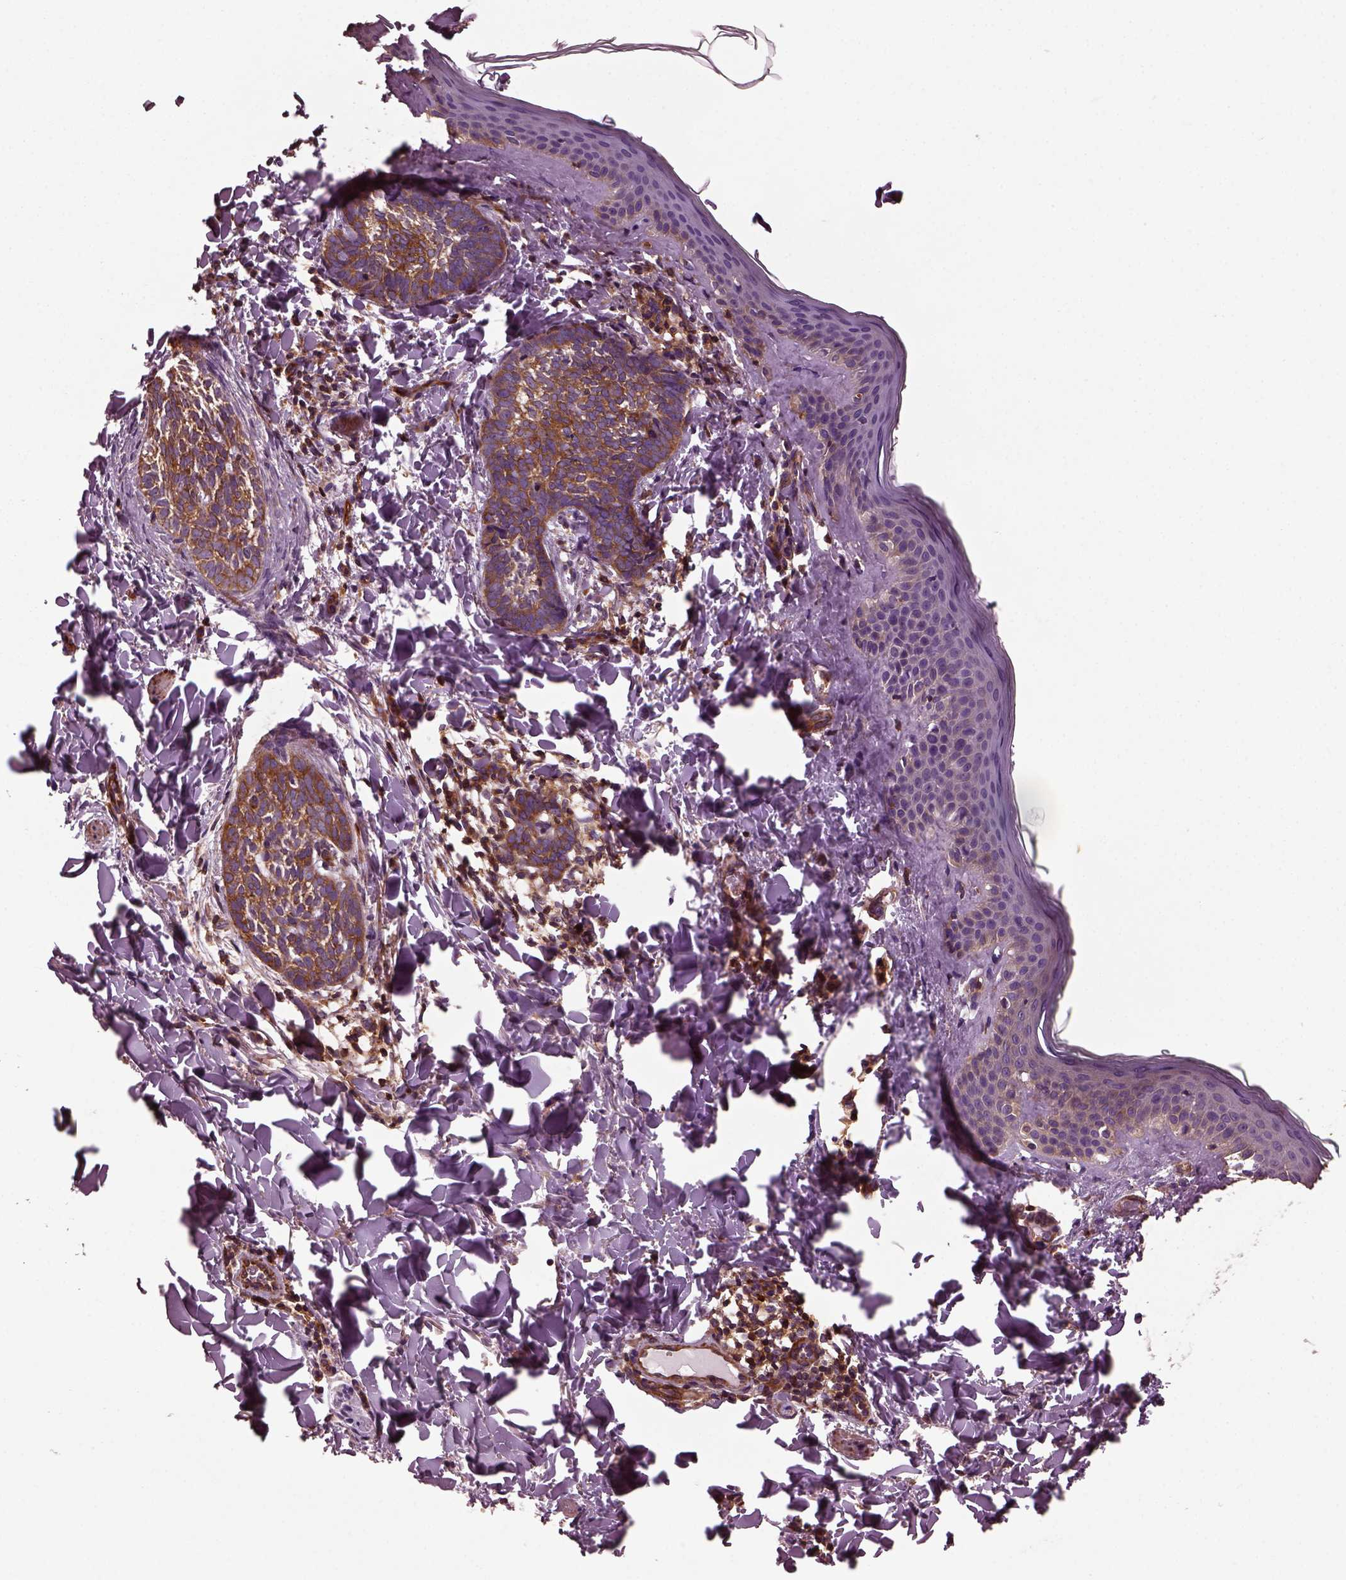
{"staining": {"intensity": "strong", "quantity": ">75%", "location": "cytoplasmic/membranous"}, "tissue": "skin cancer", "cell_type": "Tumor cells", "image_type": "cancer", "snomed": [{"axis": "morphology", "description": "Normal tissue, NOS"}, {"axis": "morphology", "description": "Basal cell carcinoma"}, {"axis": "topography", "description": "Skin"}], "caption": "Approximately >75% of tumor cells in skin basal cell carcinoma reveal strong cytoplasmic/membranous protein positivity as visualized by brown immunohistochemical staining.", "gene": "MYL6", "patient": {"sex": "male", "age": 46}}